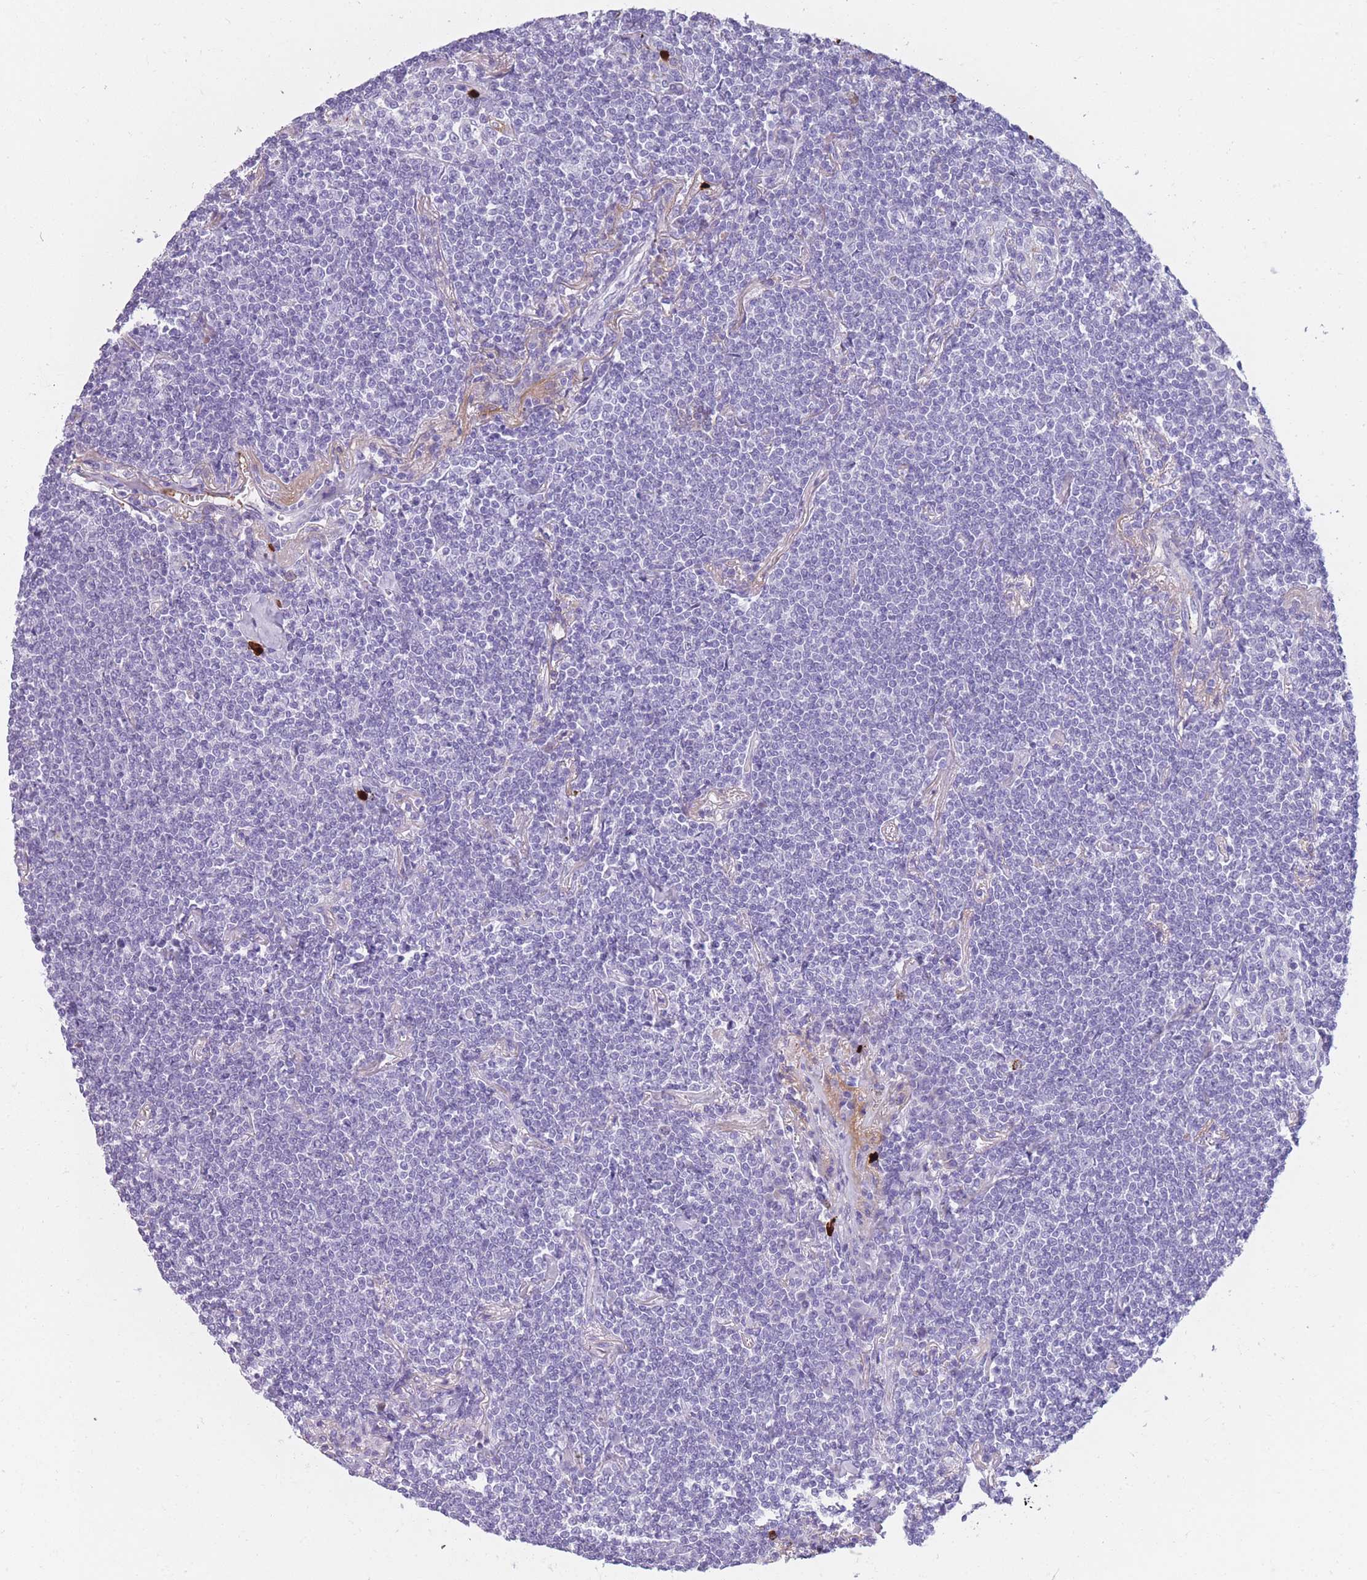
{"staining": {"intensity": "negative", "quantity": "none", "location": "none"}, "tissue": "lymphoma", "cell_type": "Tumor cells", "image_type": "cancer", "snomed": [{"axis": "morphology", "description": "Malignant lymphoma, non-Hodgkin's type, Low grade"}, {"axis": "topography", "description": "Lung"}], "caption": "This is an immunohistochemistry histopathology image of low-grade malignant lymphoma, non-Hodgkin's type. There is no positivity in tumor cells.", "gene": "TNFSF11", "patient": {"sex": "female", "age": 71}}